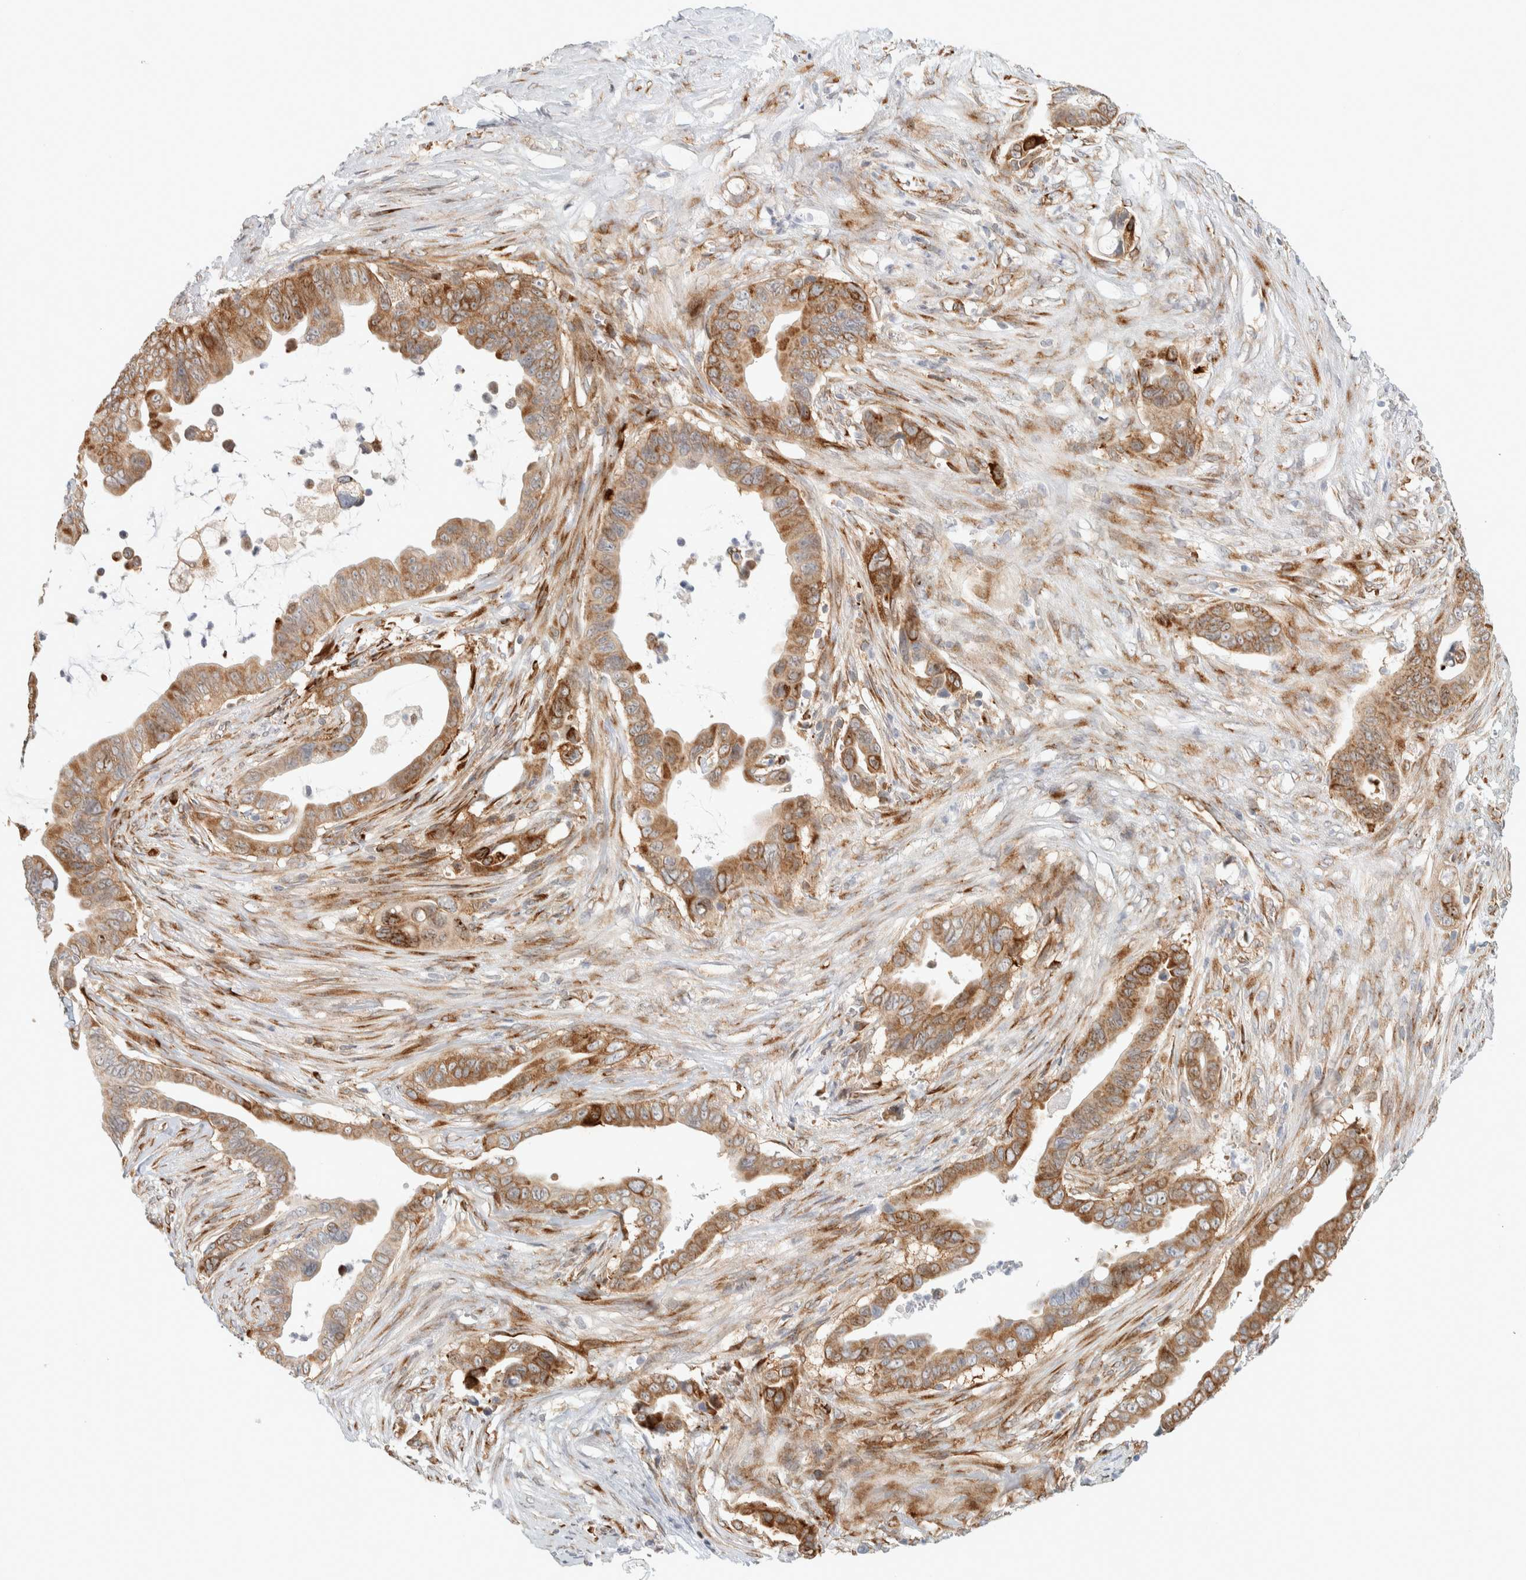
{"staining": {"intensity": "moderate", "quantity": ">75%", "location": "cytoplasmic/membranous"}, "tissue": "pancreatic cancer", "cell_type": "Tumor cells", "image_type": "cancer", "snomed": [{"axis": "morphology", "description": "Adenocarcinoma, NOS"}, {"axis": "topography", "description": "Pancreas"}], "caption": "Moderate cytoplasmic/membranous staining for a protein is appreciated in about >75% of tumor cells of pancreatic adenocarcinoma using immunohistochemistry (IHC).", "gene": "LLGL2", "patient": {"sex": "female", "age": 72}}